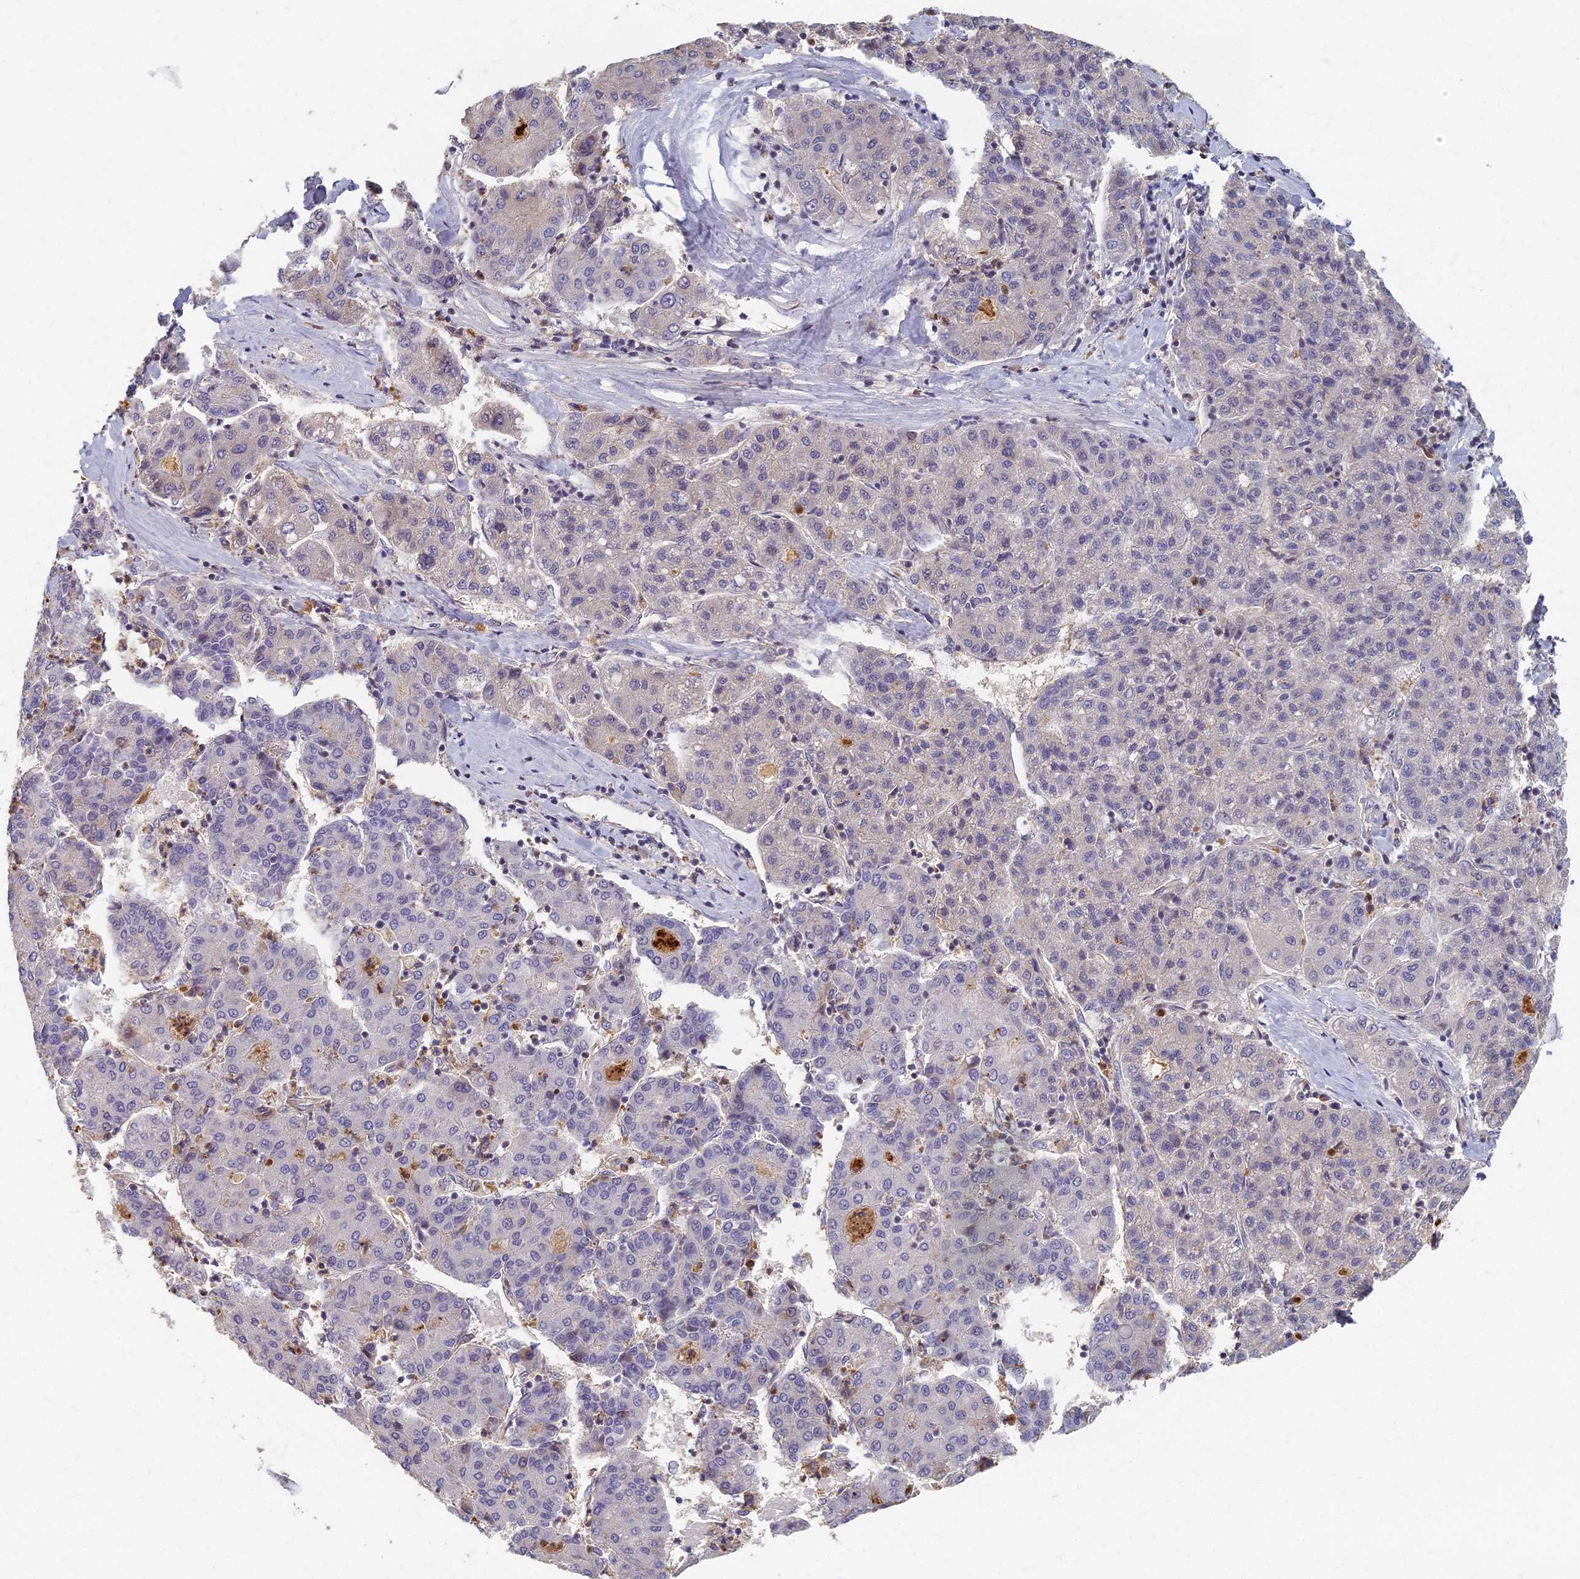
{"staining": {"intensity": "negative", "quantity": "none", "location": "none"}, "tissue": "liver cancer", "cell_type": "Tumor cells", "image_type": "cancer", "snomed": [{"axis": "morphology", "description": "Carcinoma, Hepatocellular, NOS"}, {"axis": "topography", "description": "Liver"}], "caption": "Liver cancer (hepatocellular carcinoma) stained for a protein using immunohistochemistry demonstrates no staining tumor cells.", "gene": "AP4E1", "patient": {"sex": "male", "age": 65}}